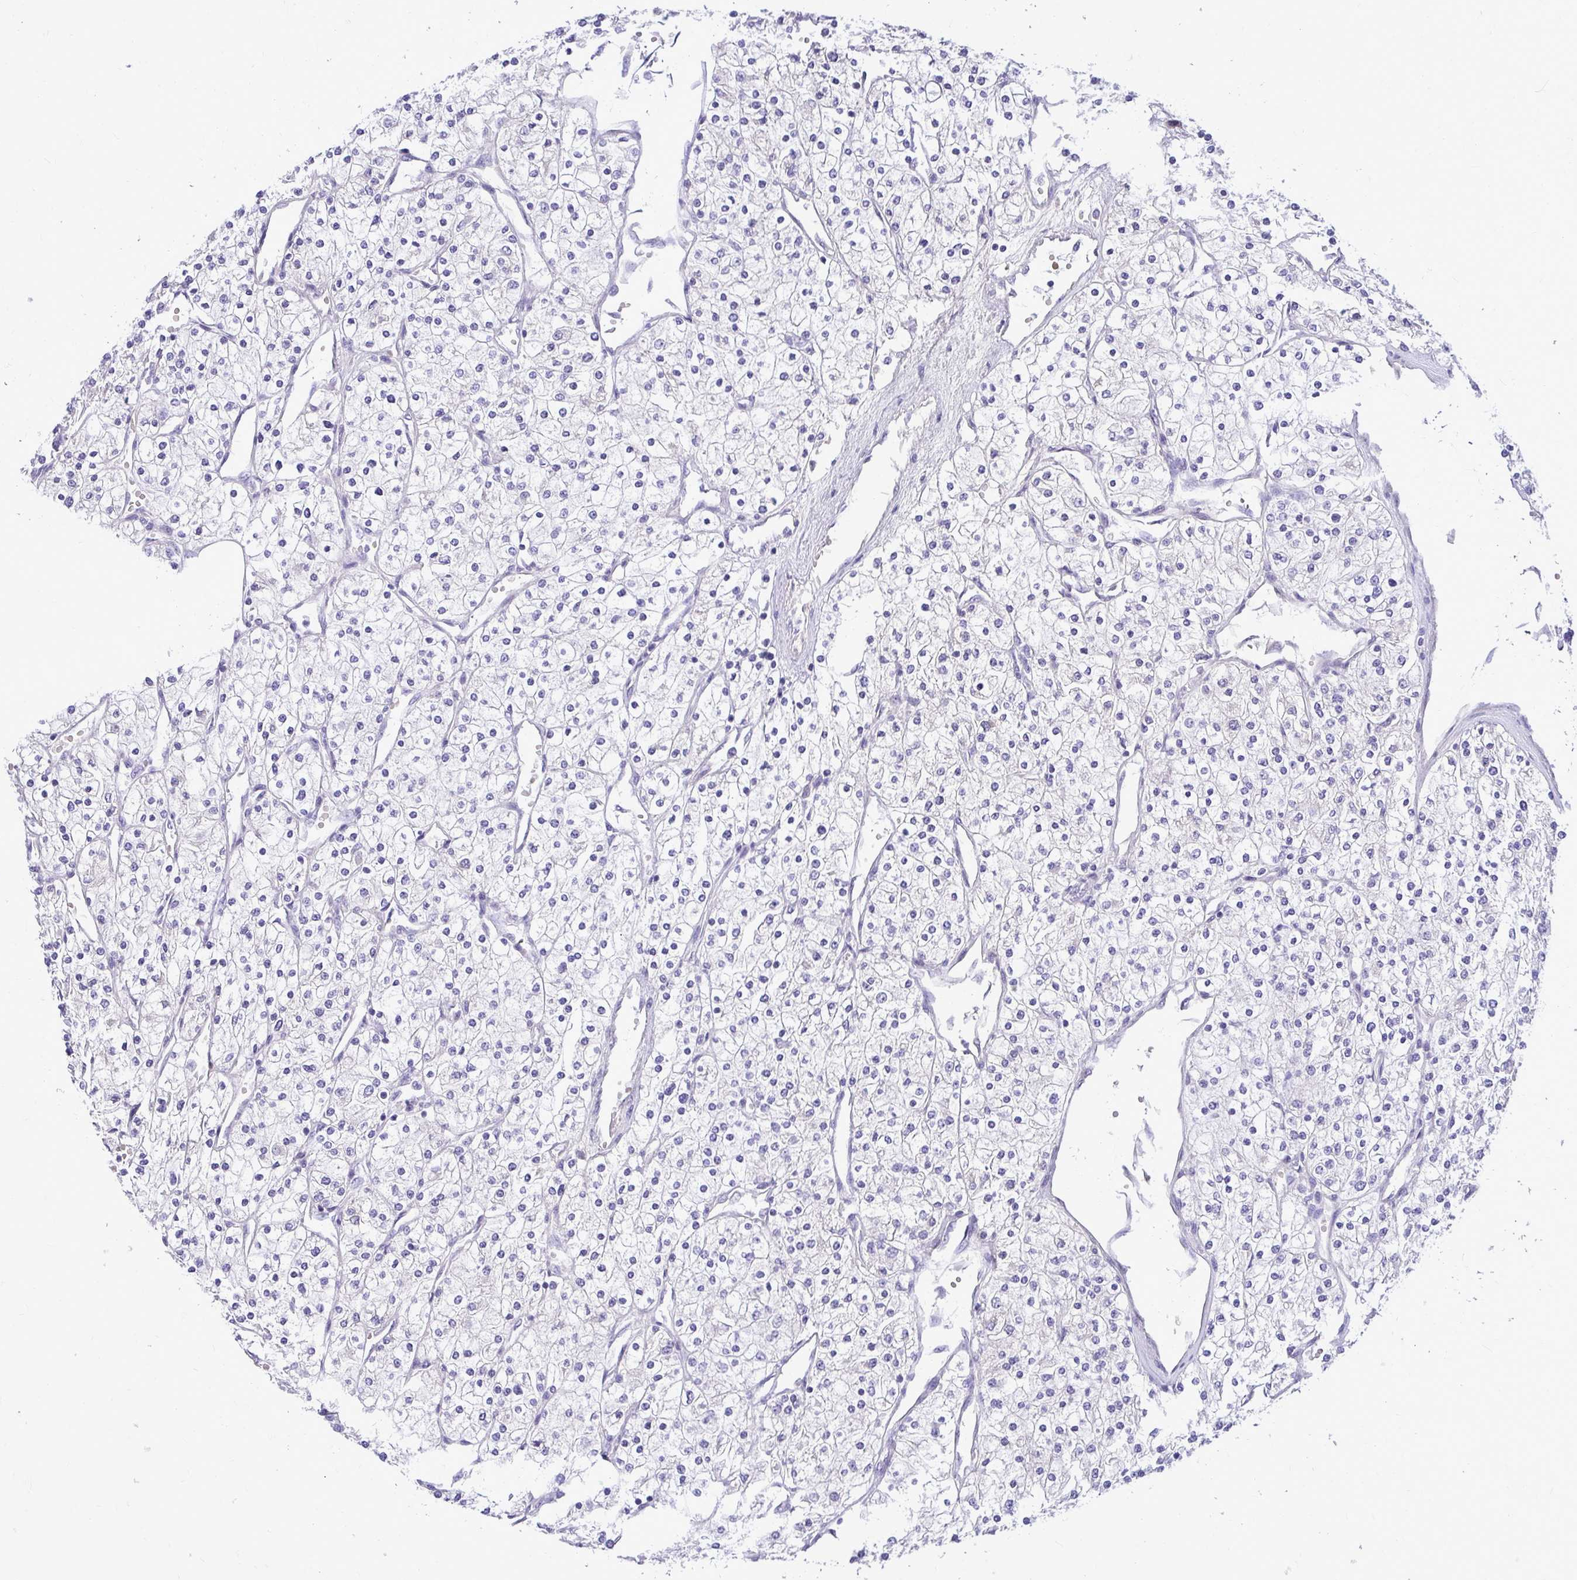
{"staining": {"intensity": "negative", "quantity": "none", "location": "none"}, "tissue": "renal cancer", "cell_type": "Tumor cells", "image_type": "cancer", "snomed": [{"axis": "morphology", "description": "Adenocarcinoma, NOS"}, {"axis": "topography", "description": "Kidney"}], "caption": "Immunohistochemistry micrograph of renal adenocarcinoma stained for a protein (brown), which shows no staining in tumor cells.", "gene": "CDC20", "patient": {"sex": "male", "age": 80}}